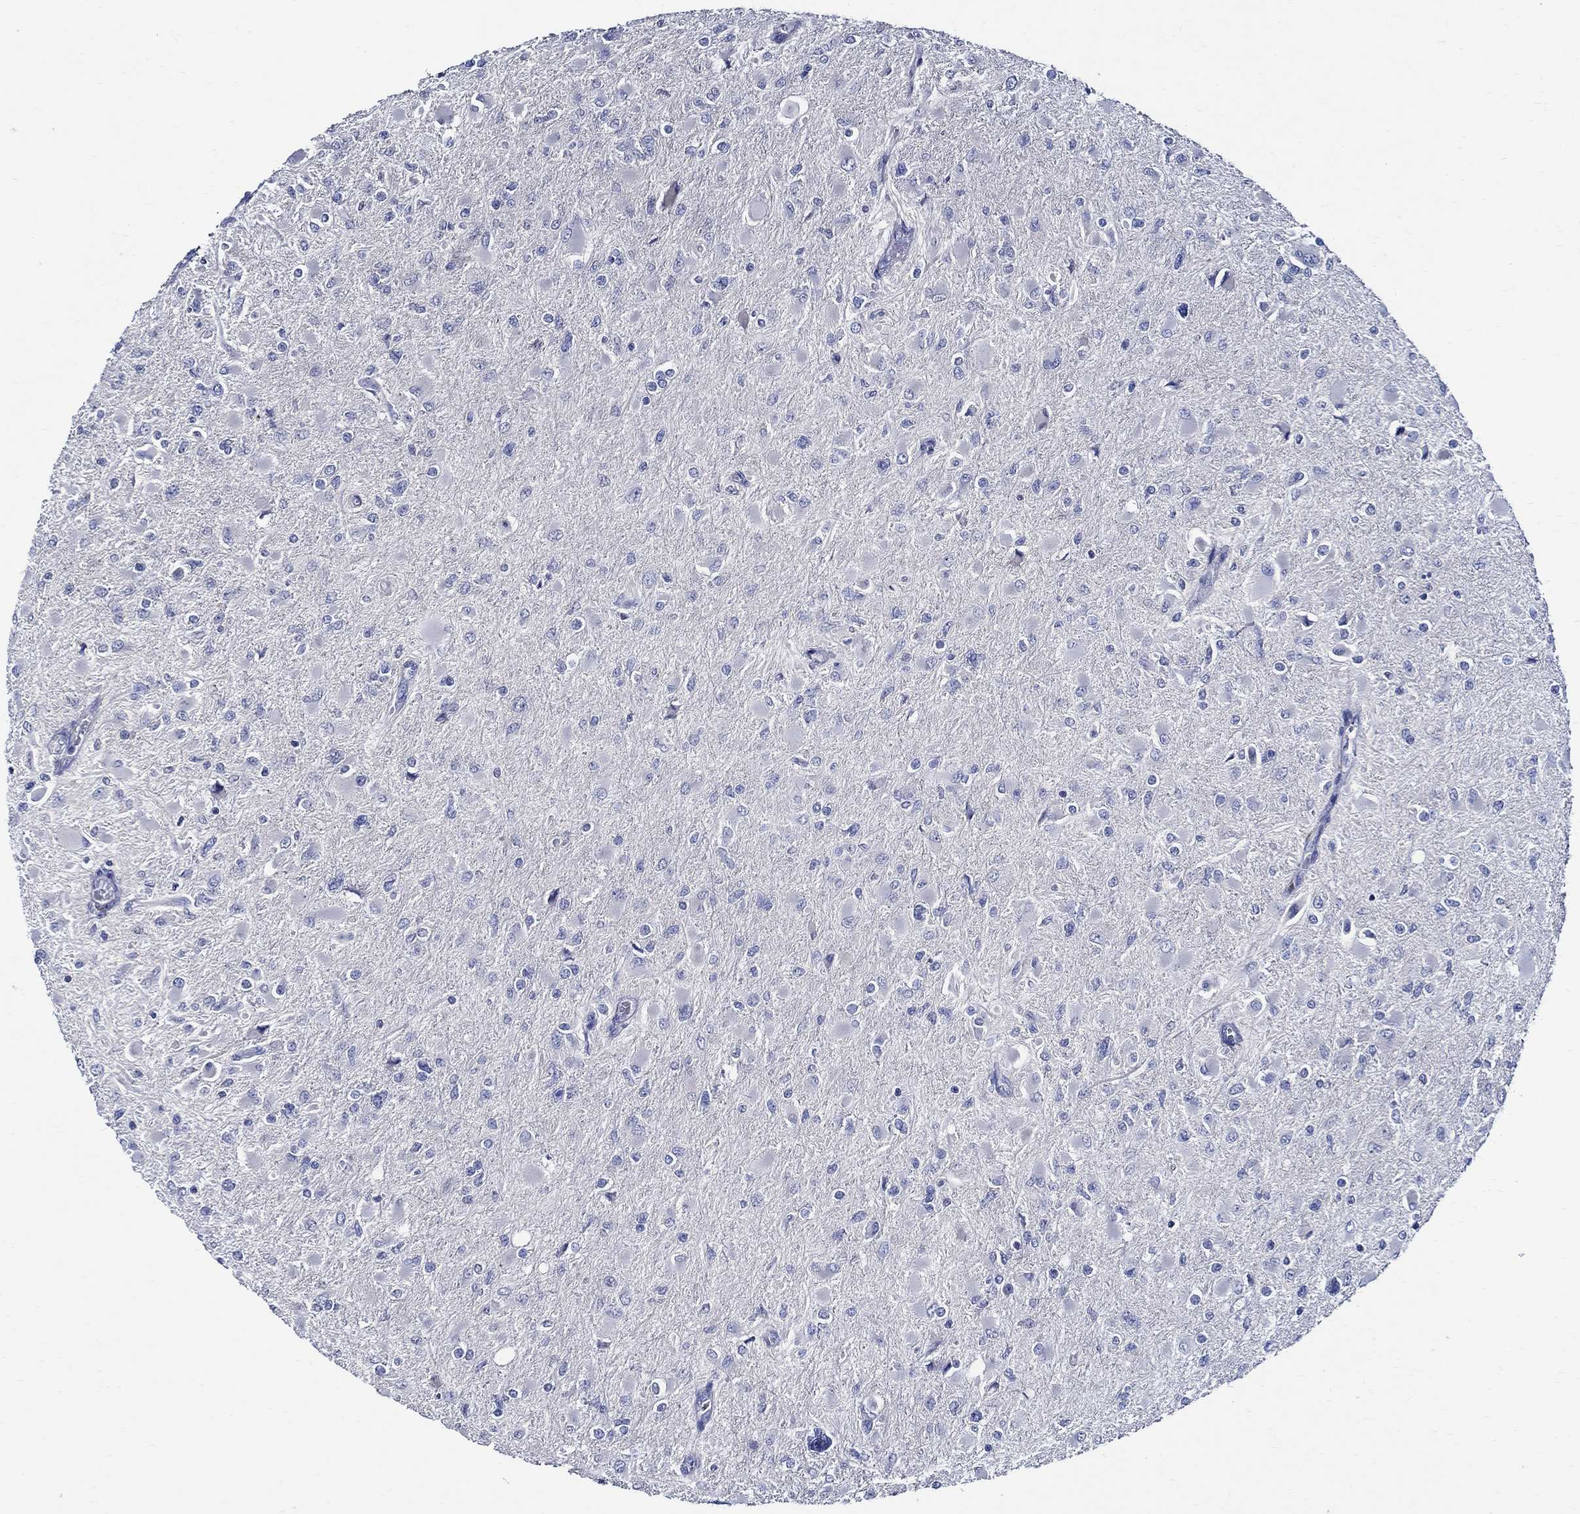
{"staining": {"intensity": "negative", "quantity": "none", "location": "none"}, "tissue": "glioma", "cell_type": "Tumor cells", "image_type": "cancer", "snomed": [{"axis": "morphology", "description": "Glioma, malignant, High grade"}, {"axis": "topography", "description": "Cerebral cortex"}], "caption": "A micrograph of glioma stained for a protein demonstrates no brown staining in tumor cells.", "gene": "SKOR1", "patient": {"sex": "female", "age": 36}}